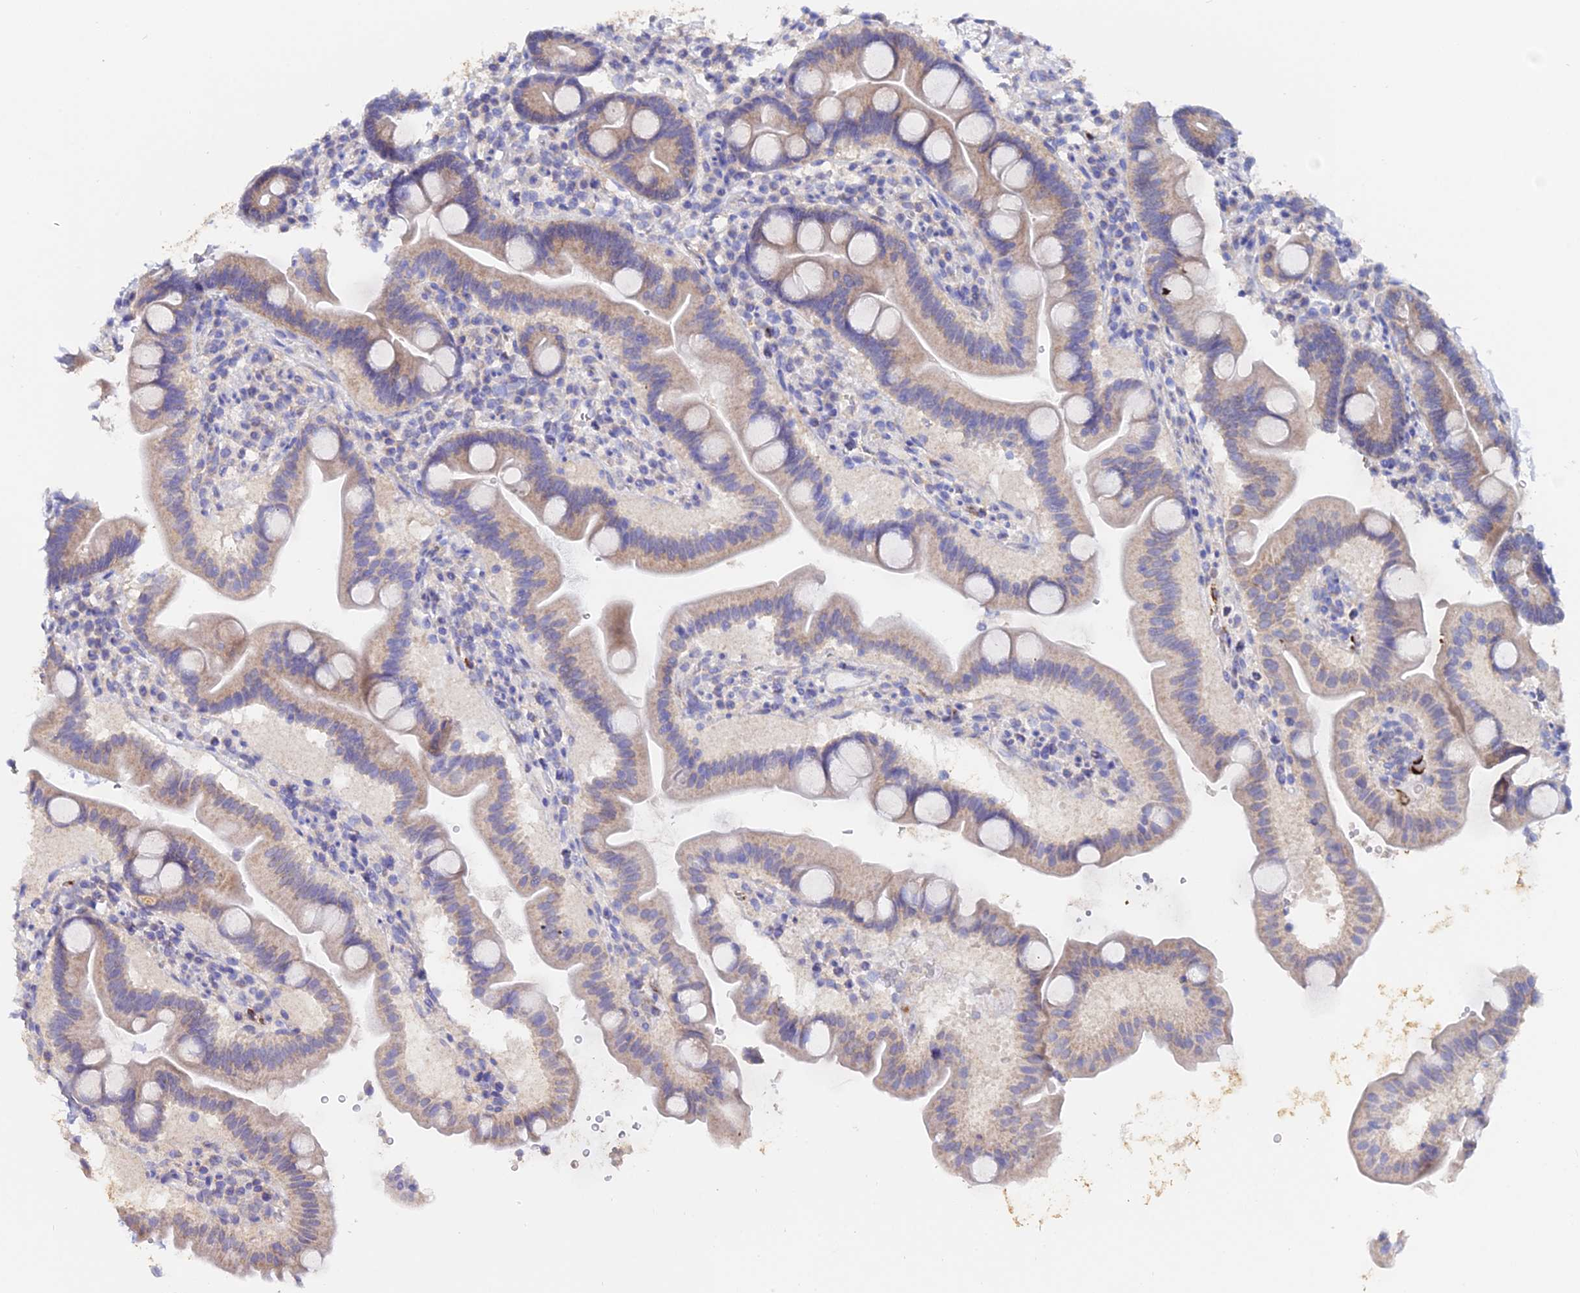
{"staining": {"intensity": "weak", "quantity": "25%-75%", "location": "cytoplasmic/membranous"}, "tissue": "duodenum", "cell_type": "Glandular cells", "image_type": "normal", "snomed": [{"axis": "morphology", "description": "Normal tissue, NOS"}, {"axis": "topography", "description": "Duodenum"}], "caption": "Weak cytoplasmic/membranous staining is appreciated in about 25%-75% of glandular cells in unremarkable duodenum.", "gene": "ESM1", "patient": {"sex": "male", "age": 54}}